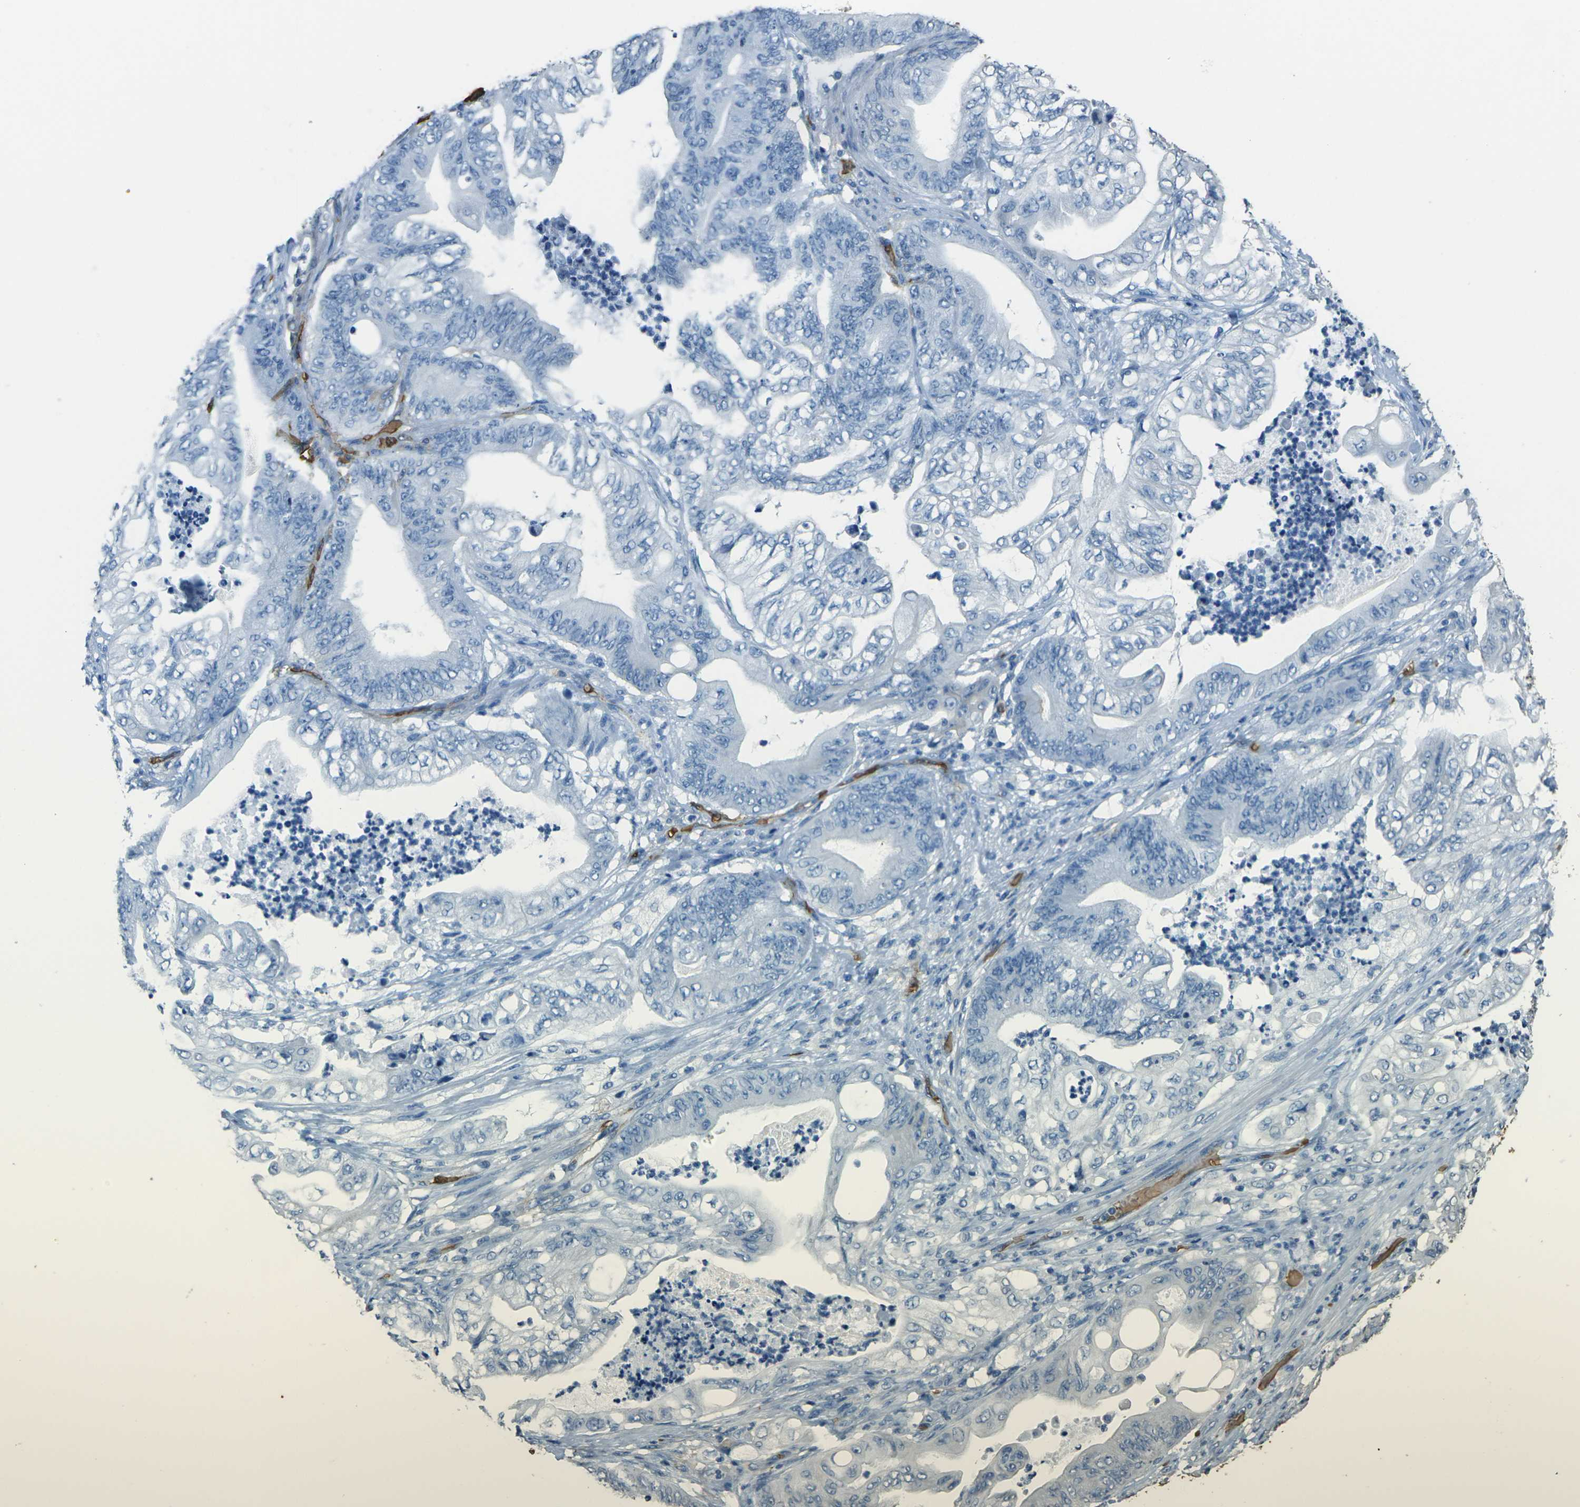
{"staining": {"intensity": "negative", "quantity": "none", "location": "none"}, "tissue": "stomach cancer", "cell_type": "Tumor cells", "image_type": "cancer", "snomed": [{"axis": "morphology", "description": "Adenocarcinoma, NOS"}, {"axis": "topography", "description": "Stomach"}], "caption": "Photomicrograph shows no significant protein positivity in tumor cells of stomach cancer. (DAB (3,3'-diaminobenzidine) IHC, high magnification).", "gene": "HBB", "patient": {"sex": "female", "age": 73}}